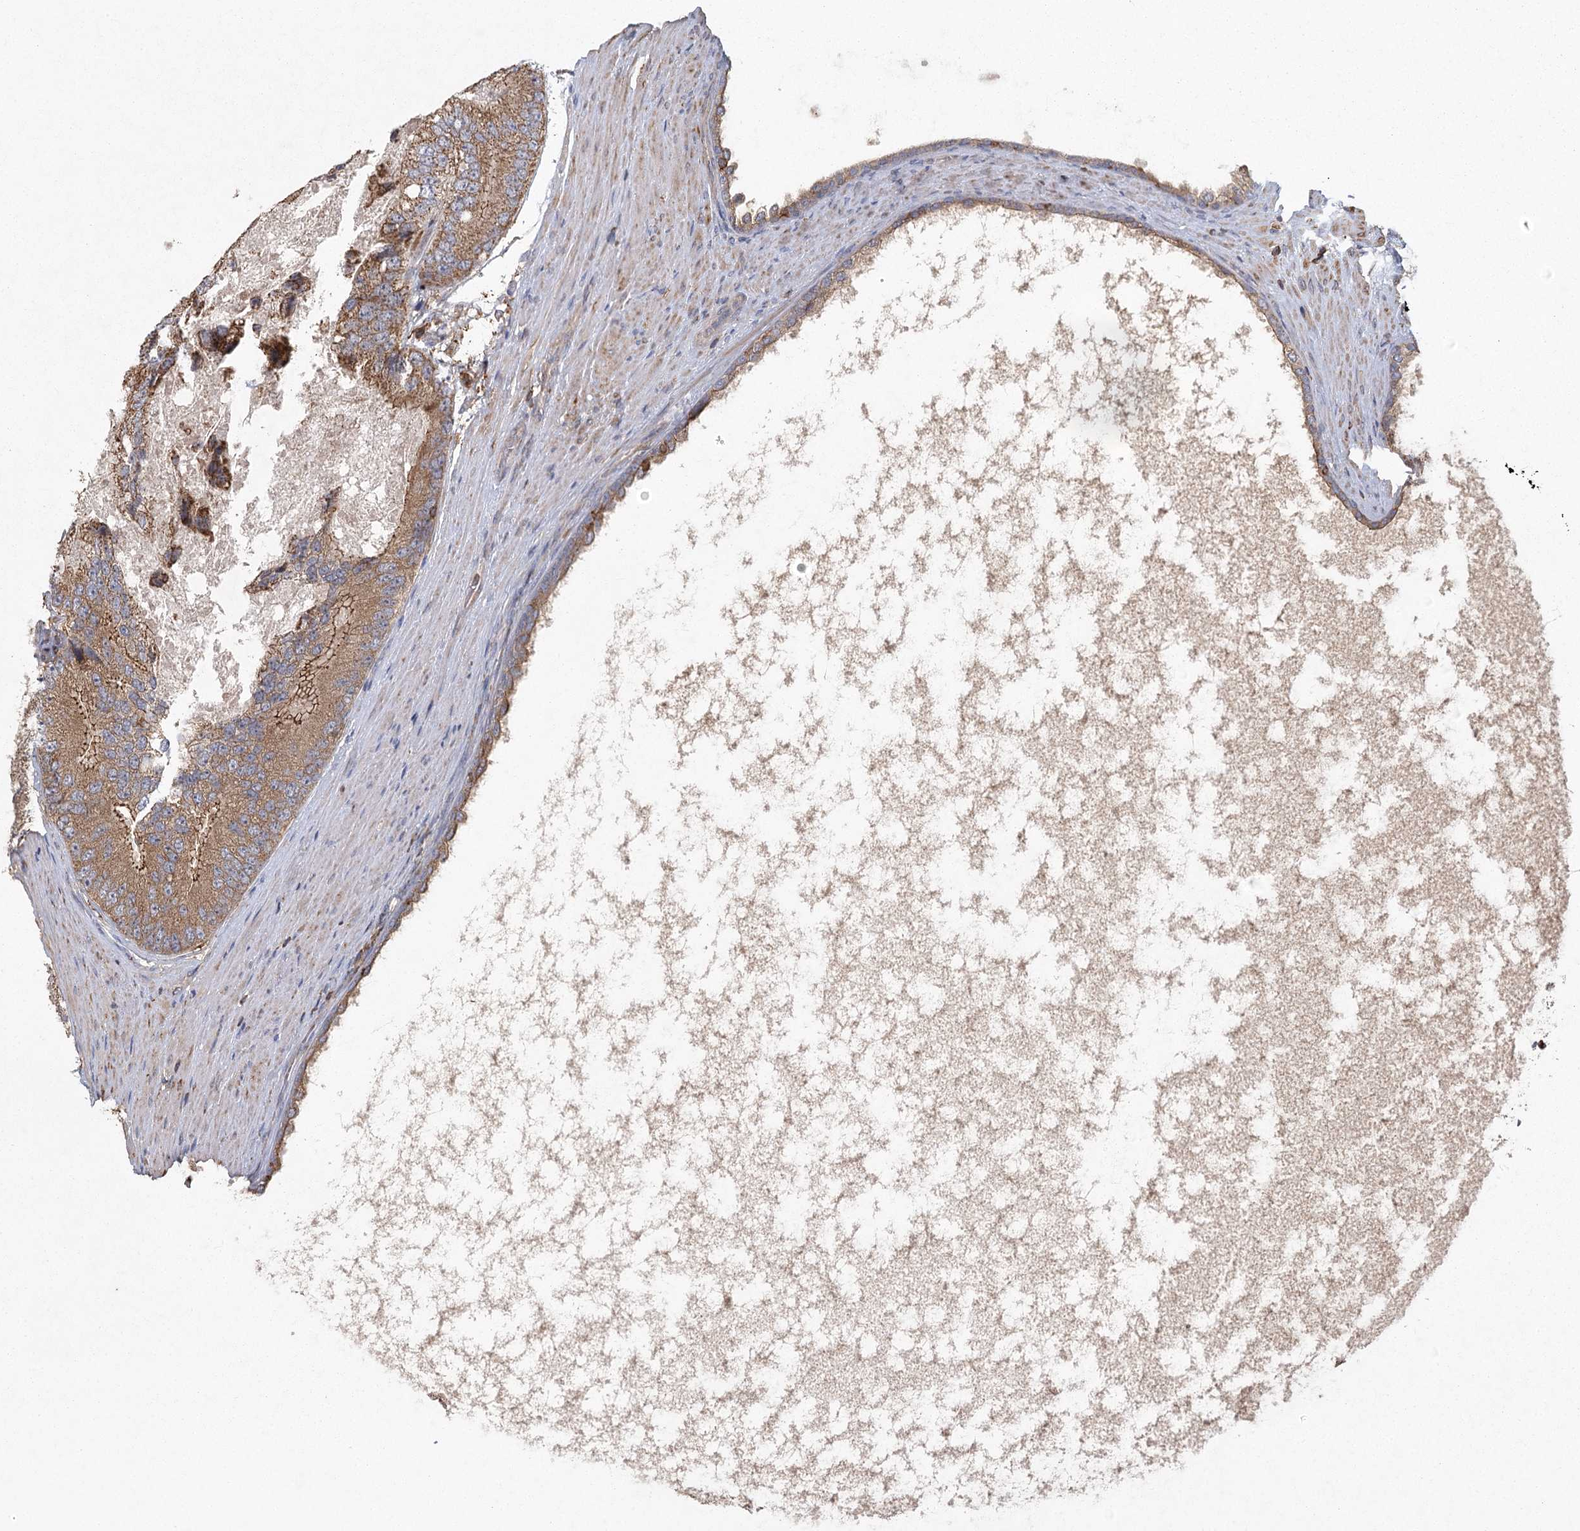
{"staining": {"intensity": "moderate", "quantity": ">75%", "location": "cytoplasmic/membranous"}, "tissue": "prostate cancer", "cell_type": "Tumor cells", "image_type": "cancer", "snomed": [{"axis": "morphology", "description": "Adenocarcinoma, High grade"}, {"axis": "topography", "description": "Prostate"}], "caption": "Adenocarcinoma (high-grade) (prostate) was stained to show a protein in brown. There is medium levels of moderate cytoplasmic/membranous positivity in approximately >75% of tumor cells. Using DAB (3,3'-diaminobenzidine) (brown) and hematoxylin (blue) stains, captured at high magnification using brightfield microscopy.", "gene": "PLEKHA7", "patient": {"sex": "male", "age": 70}}